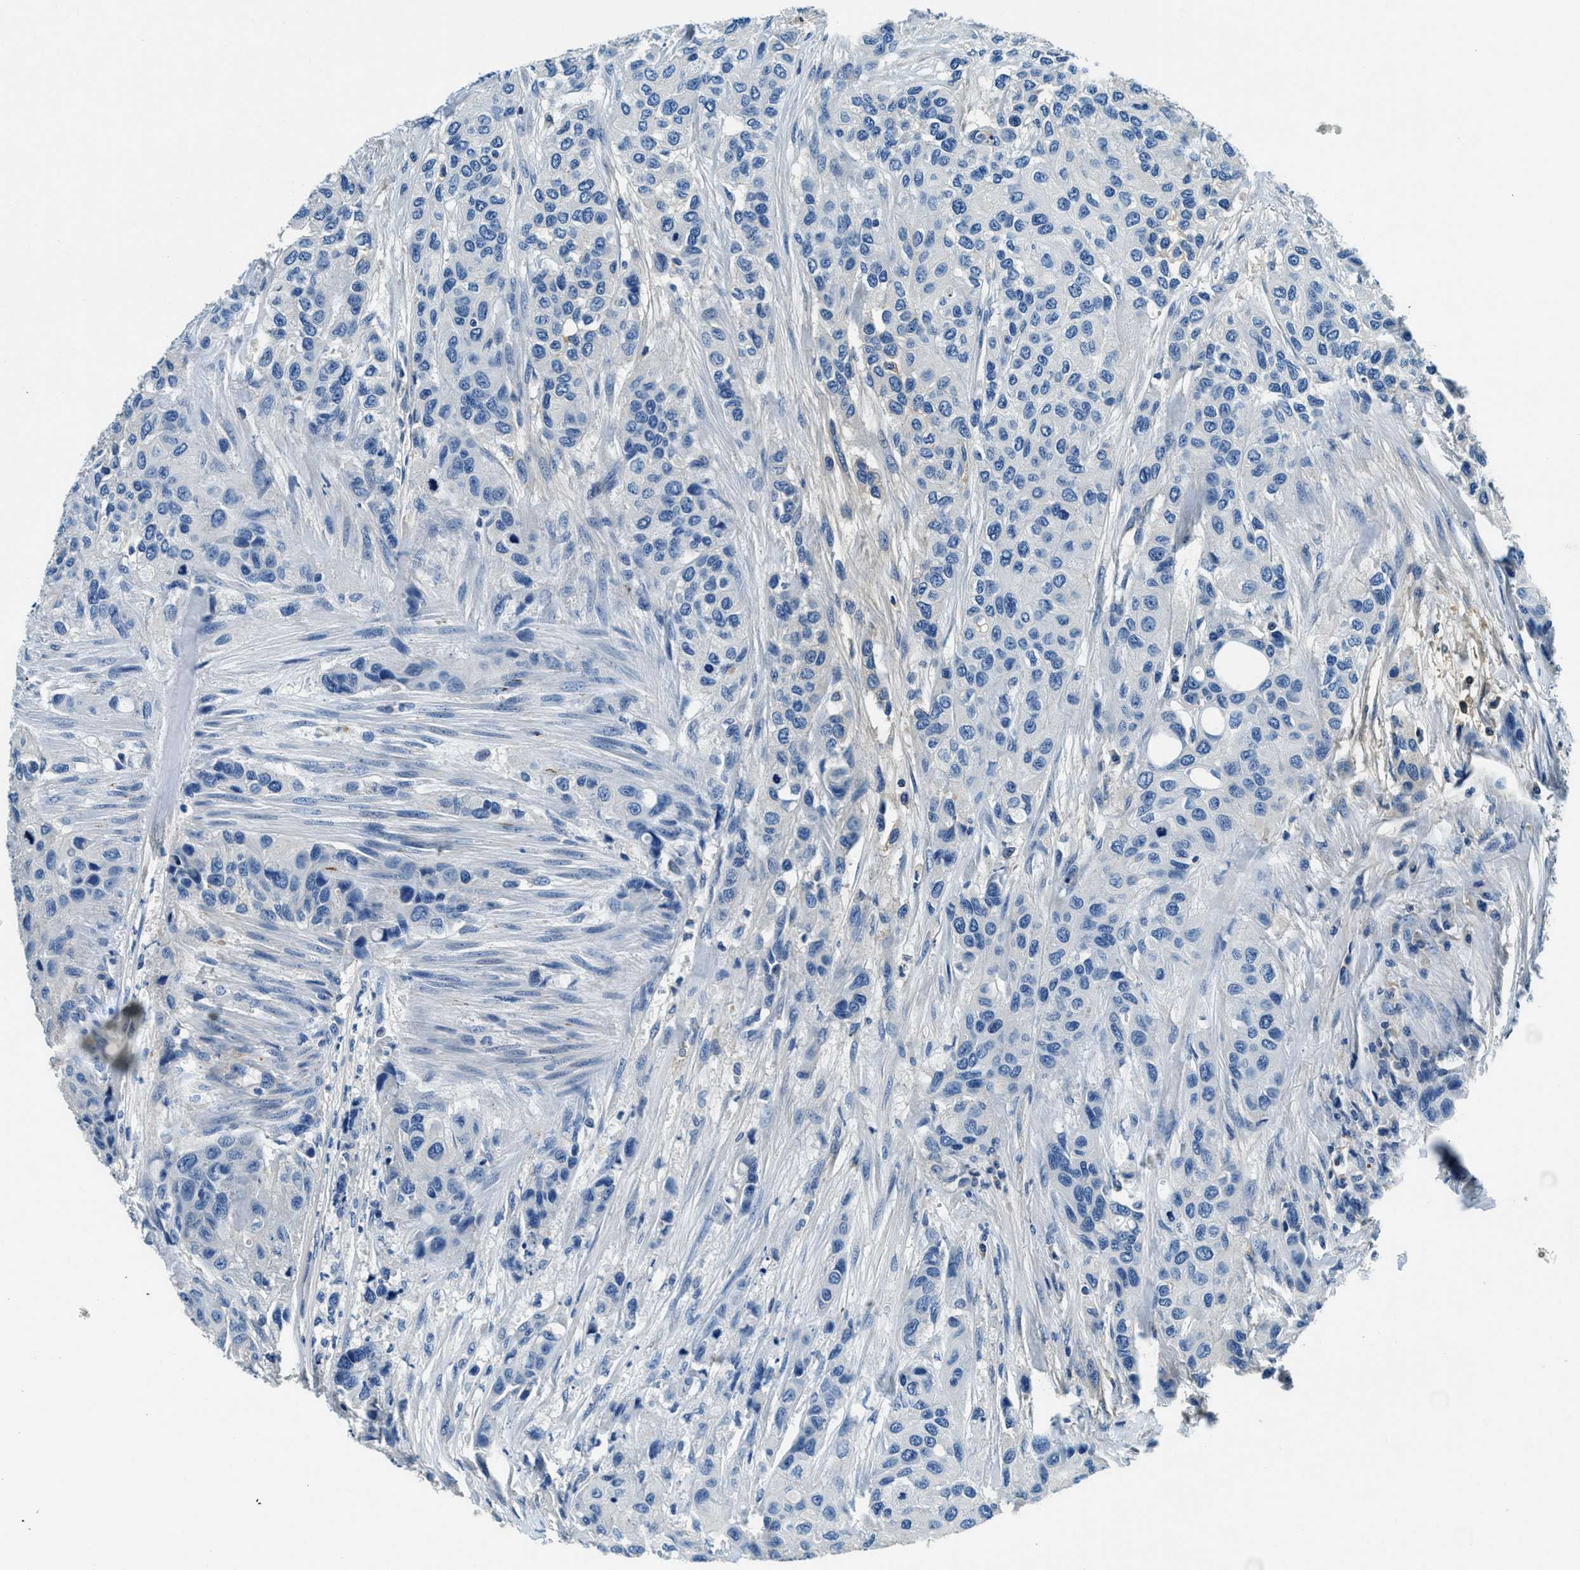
{"staining": {"intensity": "negative", "quantity": "none", "location": "none"}, "tissue": "urothelial cancer", "cell_type": "Tumor cells", "image_type": "cancer", "snomed": [{"axis": "morphology", "description": "Urothelial carcinoma, High grade"}, {"axis": "topography", "description": "Urinary bladder"}], "caption": "Tumor cells are negative for protein expression in human urothelial carcinoma (high-grade). The staining was performed using DAB to visualize the protein expression in brown, while the nuclei were stained in blue with hematoxylin (Magnification: 20x).", "gene": "TMEM186", "patient": {"sex": "female", "age": 56}}